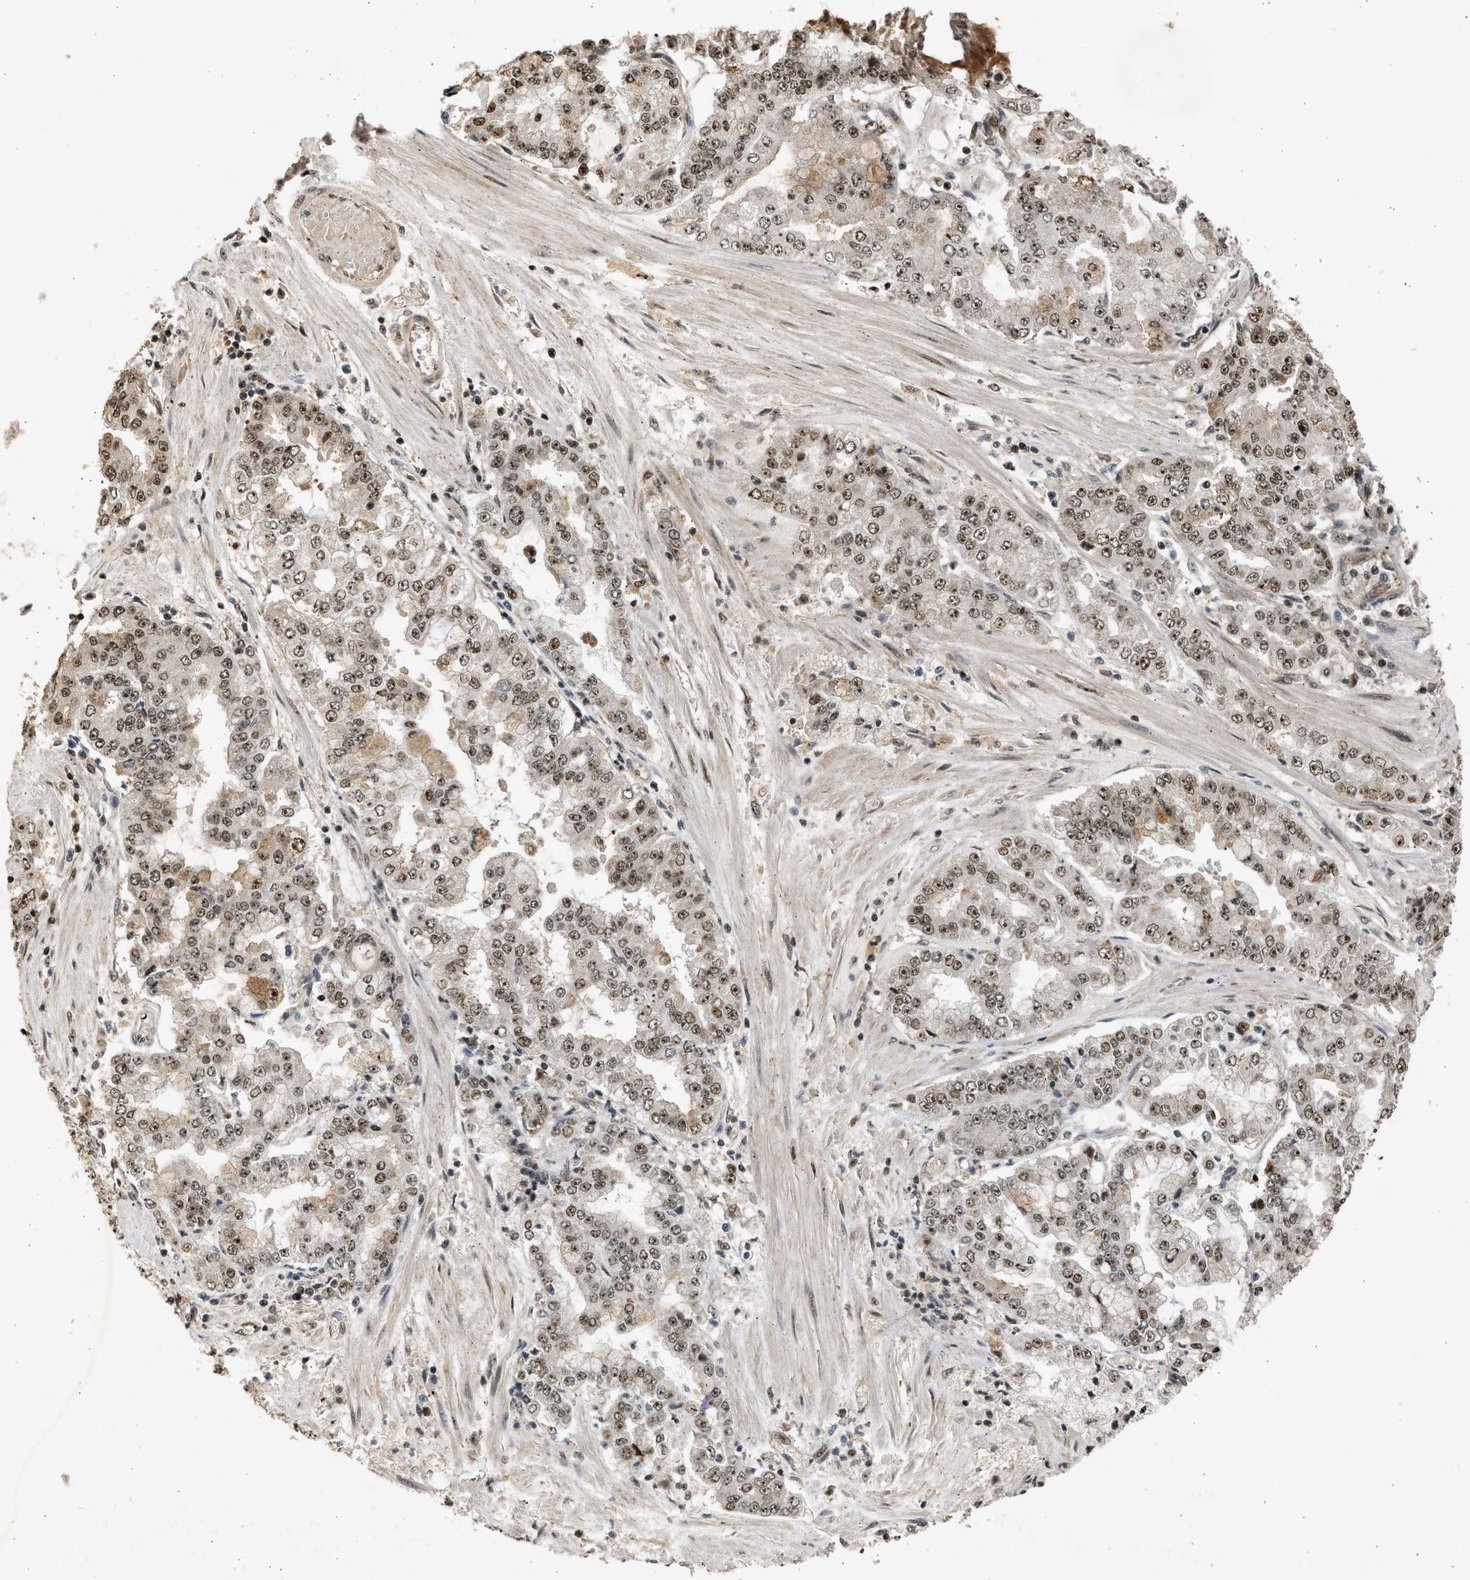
{"staining": {"intensity": "moderate", "quantity": ">75%", "location": "nuclear"}, "tissue": "stomach cancer", "cell_type": "Tumor cells", "image_type": "cancer", "snomed": [{"axis": "morphology", "description": "Adenocarcinoma, NOS"}, {"axis": "topography", "description": "Stomach"}], "caption": "Immunohistochemical staining of stomach adenocarcinoma shows medium levels of moderate nuclear protein expression in approximately >75% of tumor cells.", "gene": "TFDP2", "patient": {"sex": "male", "age": 76}}